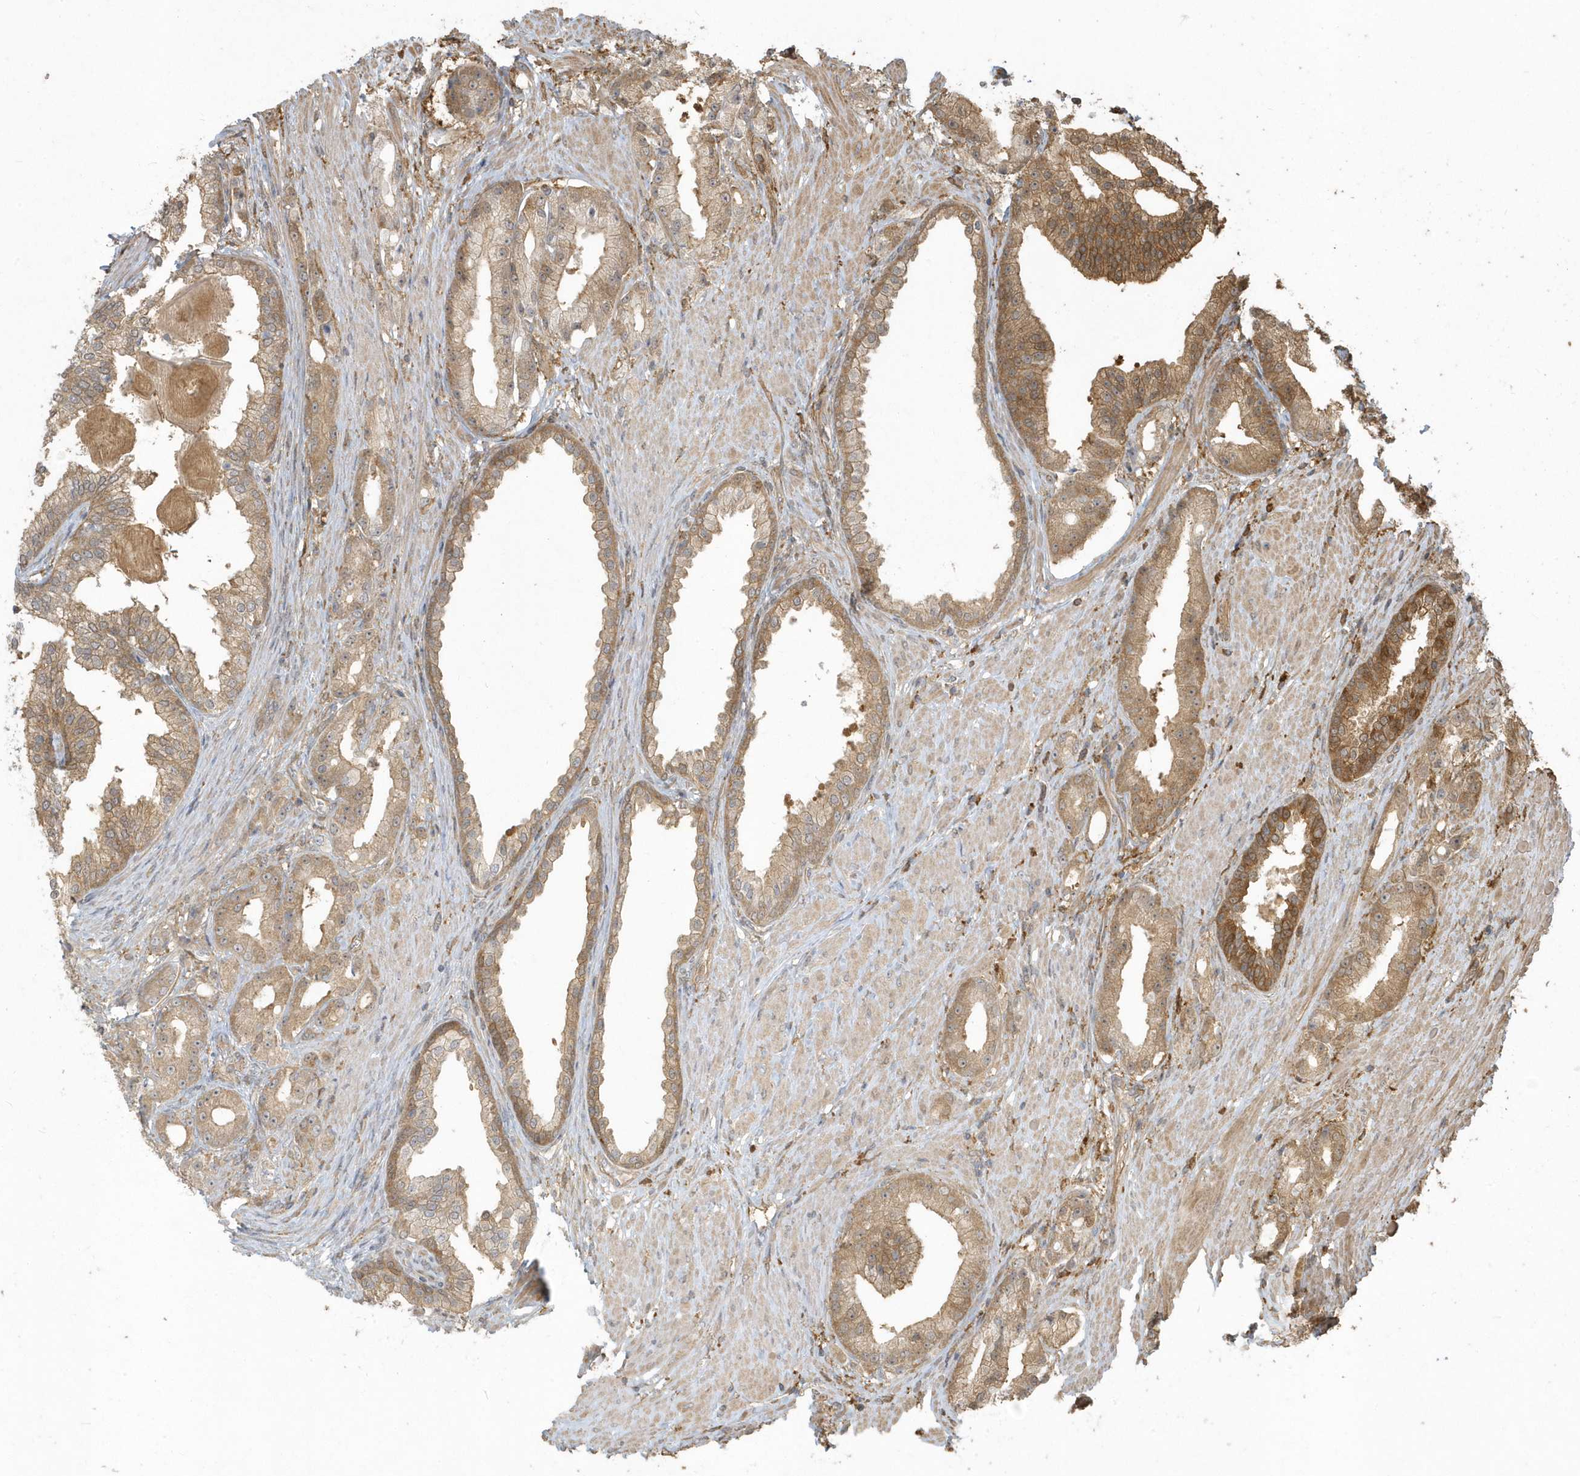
{"staining": {"intensity": "moderate", "quantity": ">75%", "location": "cytoplasmic/membranous"}, "tissue": "prostate cancer", "cell_type": "Tumor cells", "image_type": "cancer", "snomed": [{"axis": "morphology", "description": "Adenocarcinoma, Low grade"}, {"axis": "topography", "description": "Prostate"}], "caption": "High-magnification brightfield microscopy of prostate cancer stained with DAB (3,3'-diaminobenzidine) (brown) and counterstained with hematoxylin (blue). tumor cells exhibit moderate cytoplasmic/membranous positivity is identified in approximately>75% of cells.", "gene": "HNMT", "patient": {"sex": "male", "age": 67}}